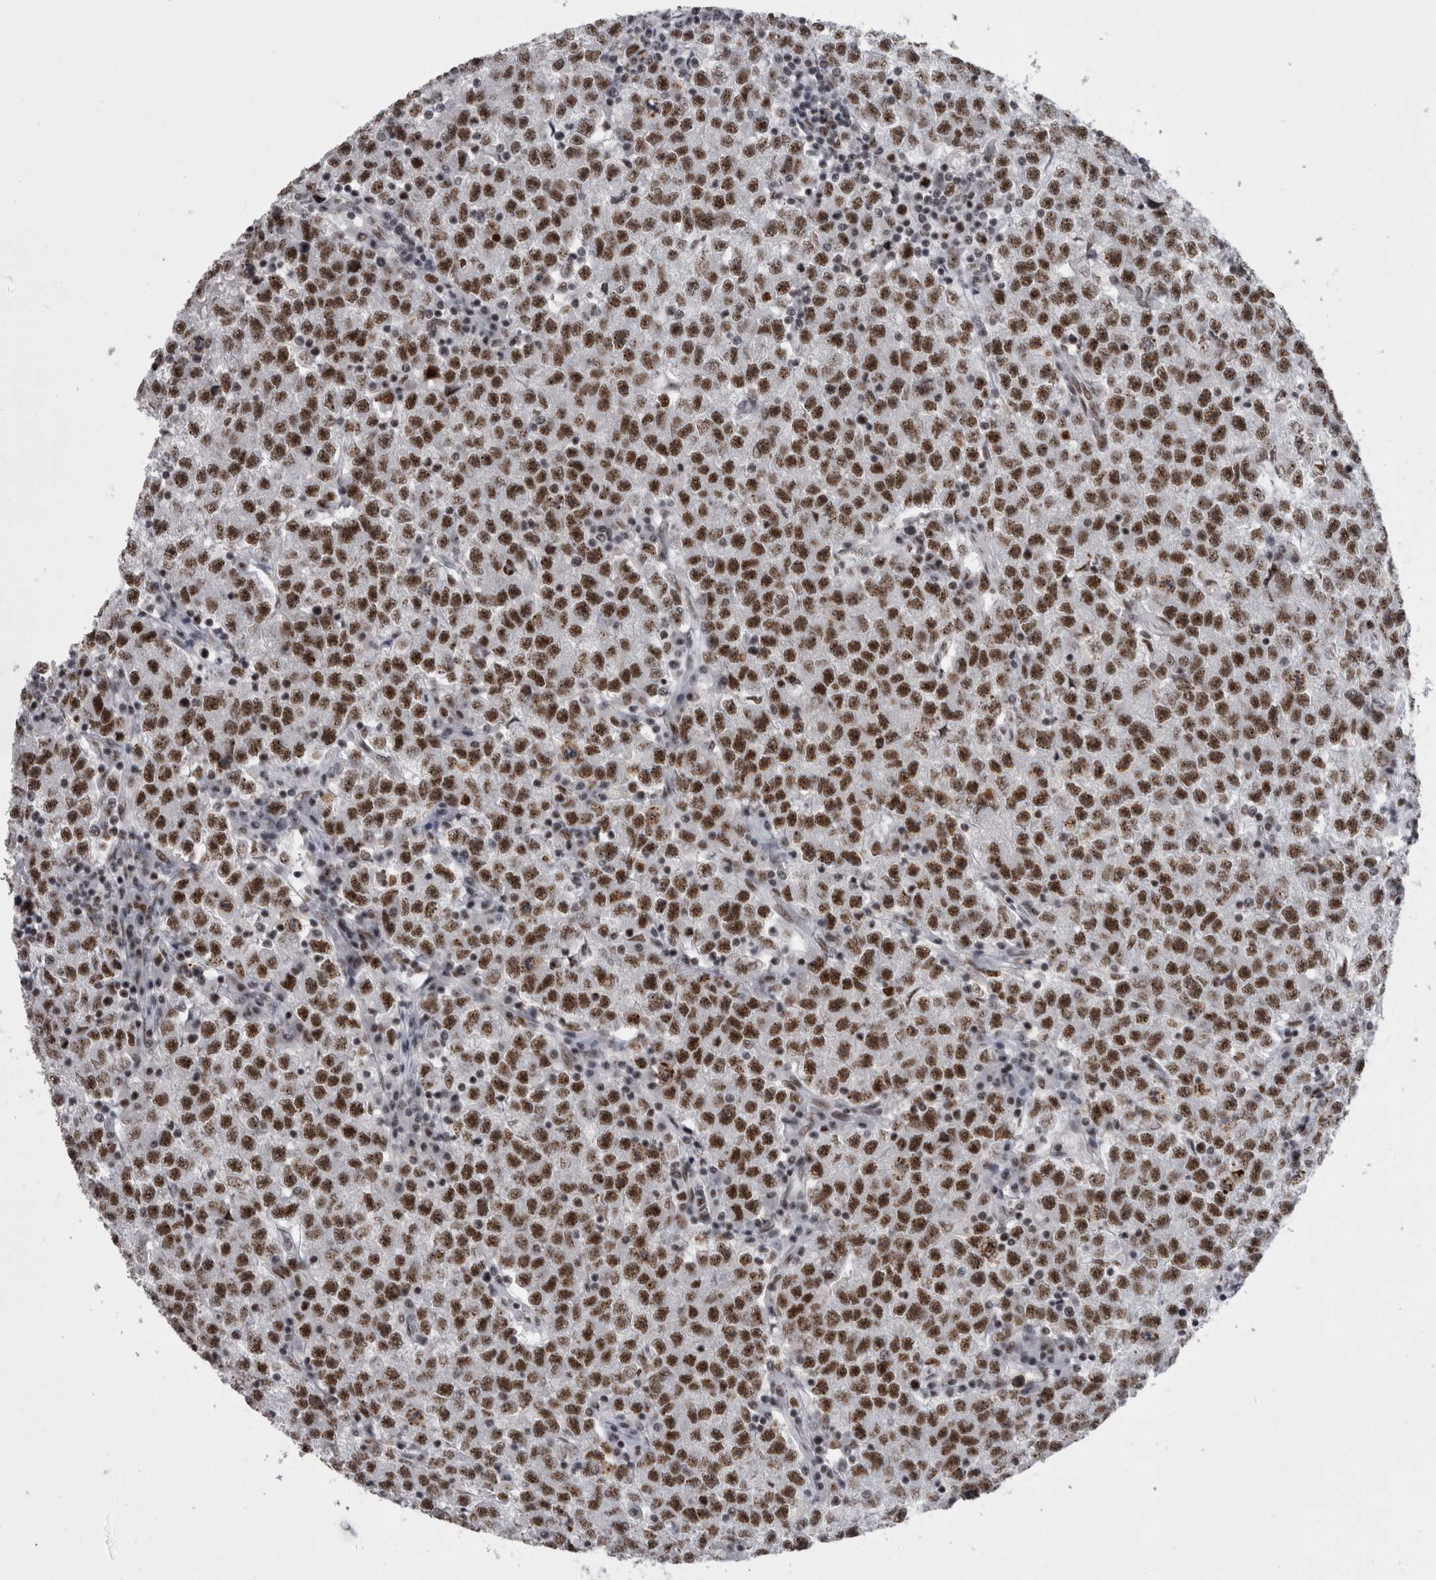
{"staining": {"intensity": "strong", "quantity": ">75%", "location": "nuclear"}, "tissue": "testis cancer", "cell_type": "Tumor cells", "image_type": "cancer", "snomed": [{"axis": "morphology", "description": "Seminoma, NOS"}, {"axis": "topography", "description": "Testis"}], "caption": "A high-resolution histopathology image shows IHC staining of seminoma (testis), which displays strong nuclear expression in approximately >75% of tumor cells.", "gene": "SNRNP40", "patient": {"sex": "male", "age": 22}}